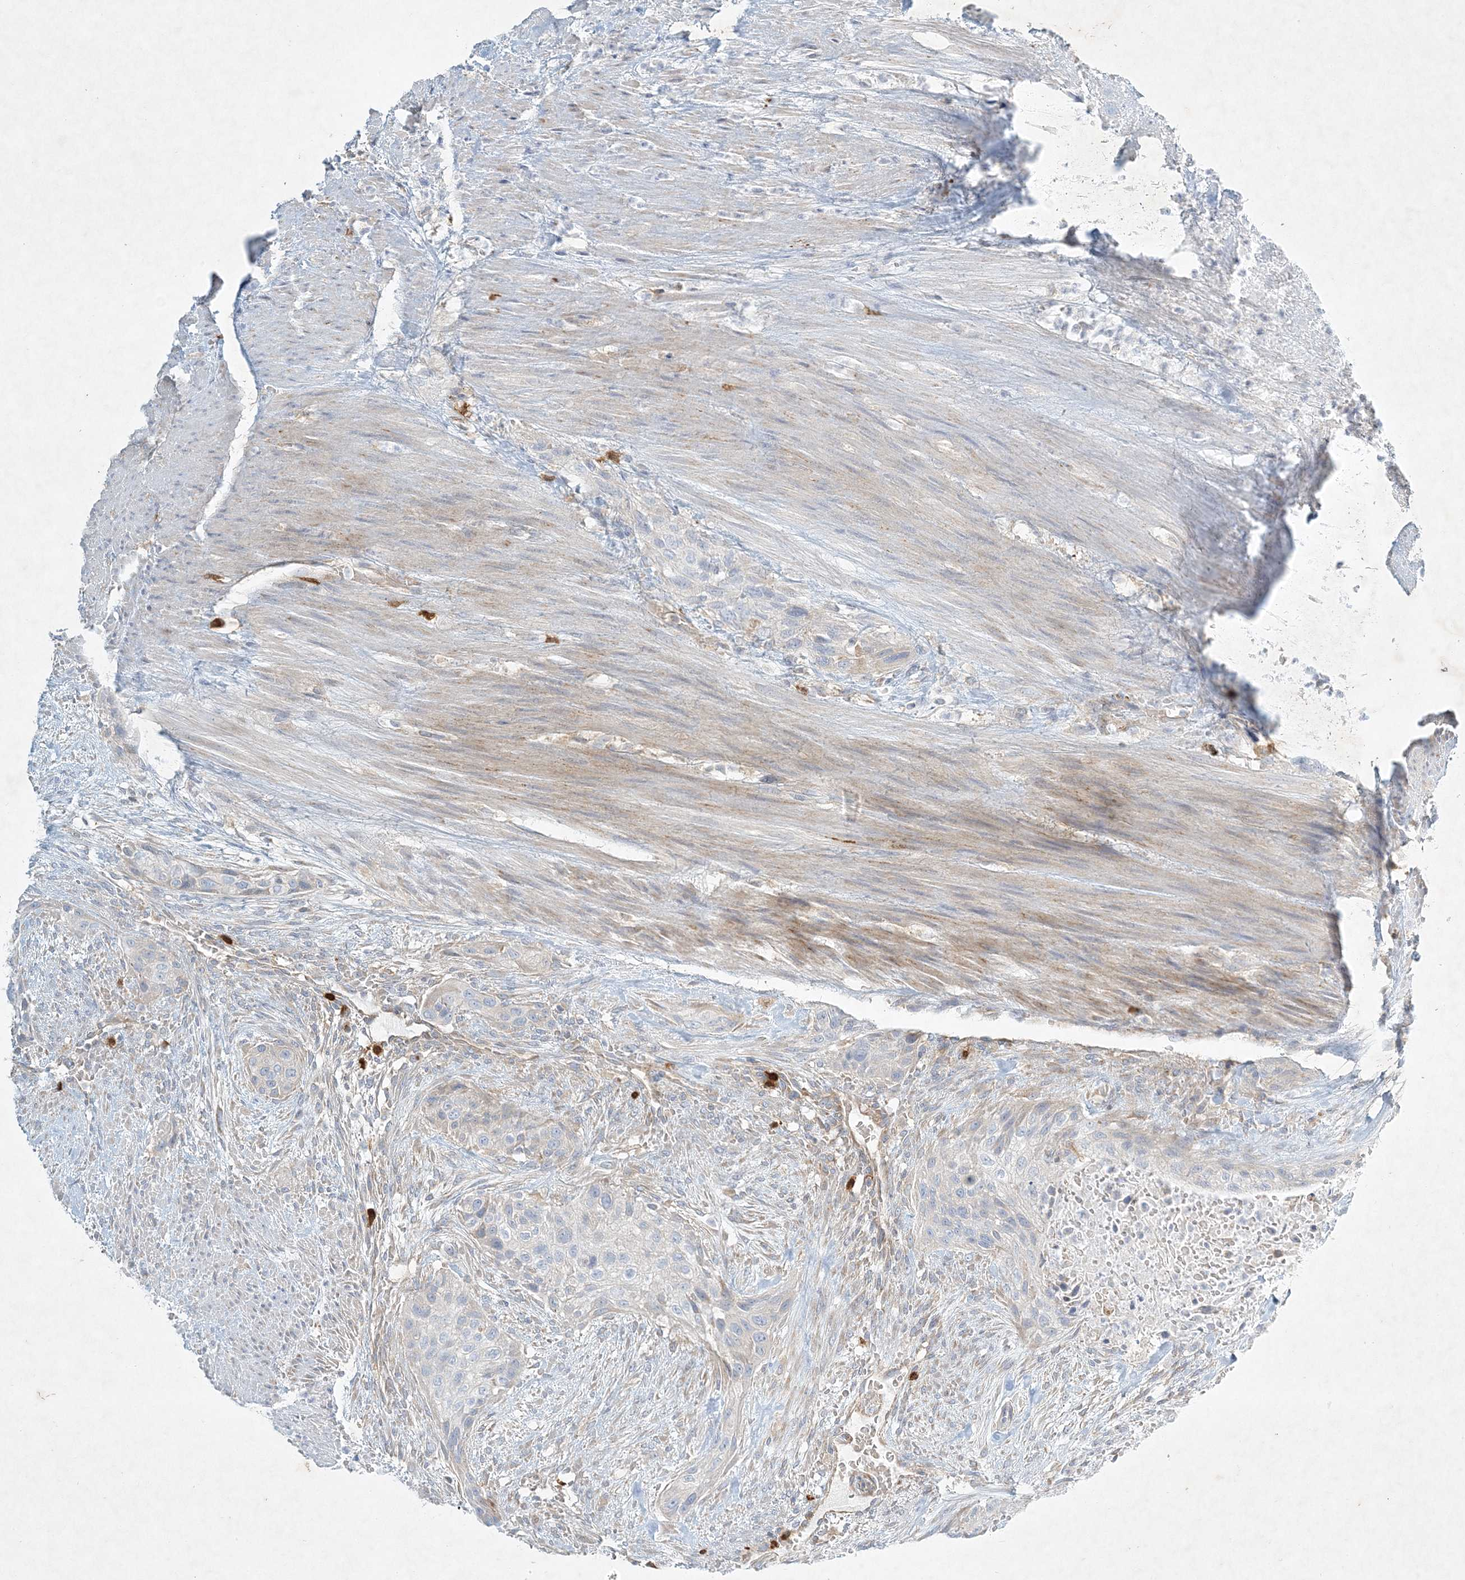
{"staining": {"intensity": "negative", "quantity": "none", "location": "none"}, "tissue": "urothelial cancer", "cell_type": "Tumor cells", "image_type": "cancer", "snomed": [{"axis": "morphology", "description": "Urothelial carcinoma, High grade"}, {"axis": "topography", "description": "Urinary bladder"}], "caption": "Immunohistochemical staining of urothelial cancer displays no significant positivity in tumor cells.", "gene": "STK11IP", "patient": {"sex": "male", "age": 35}}